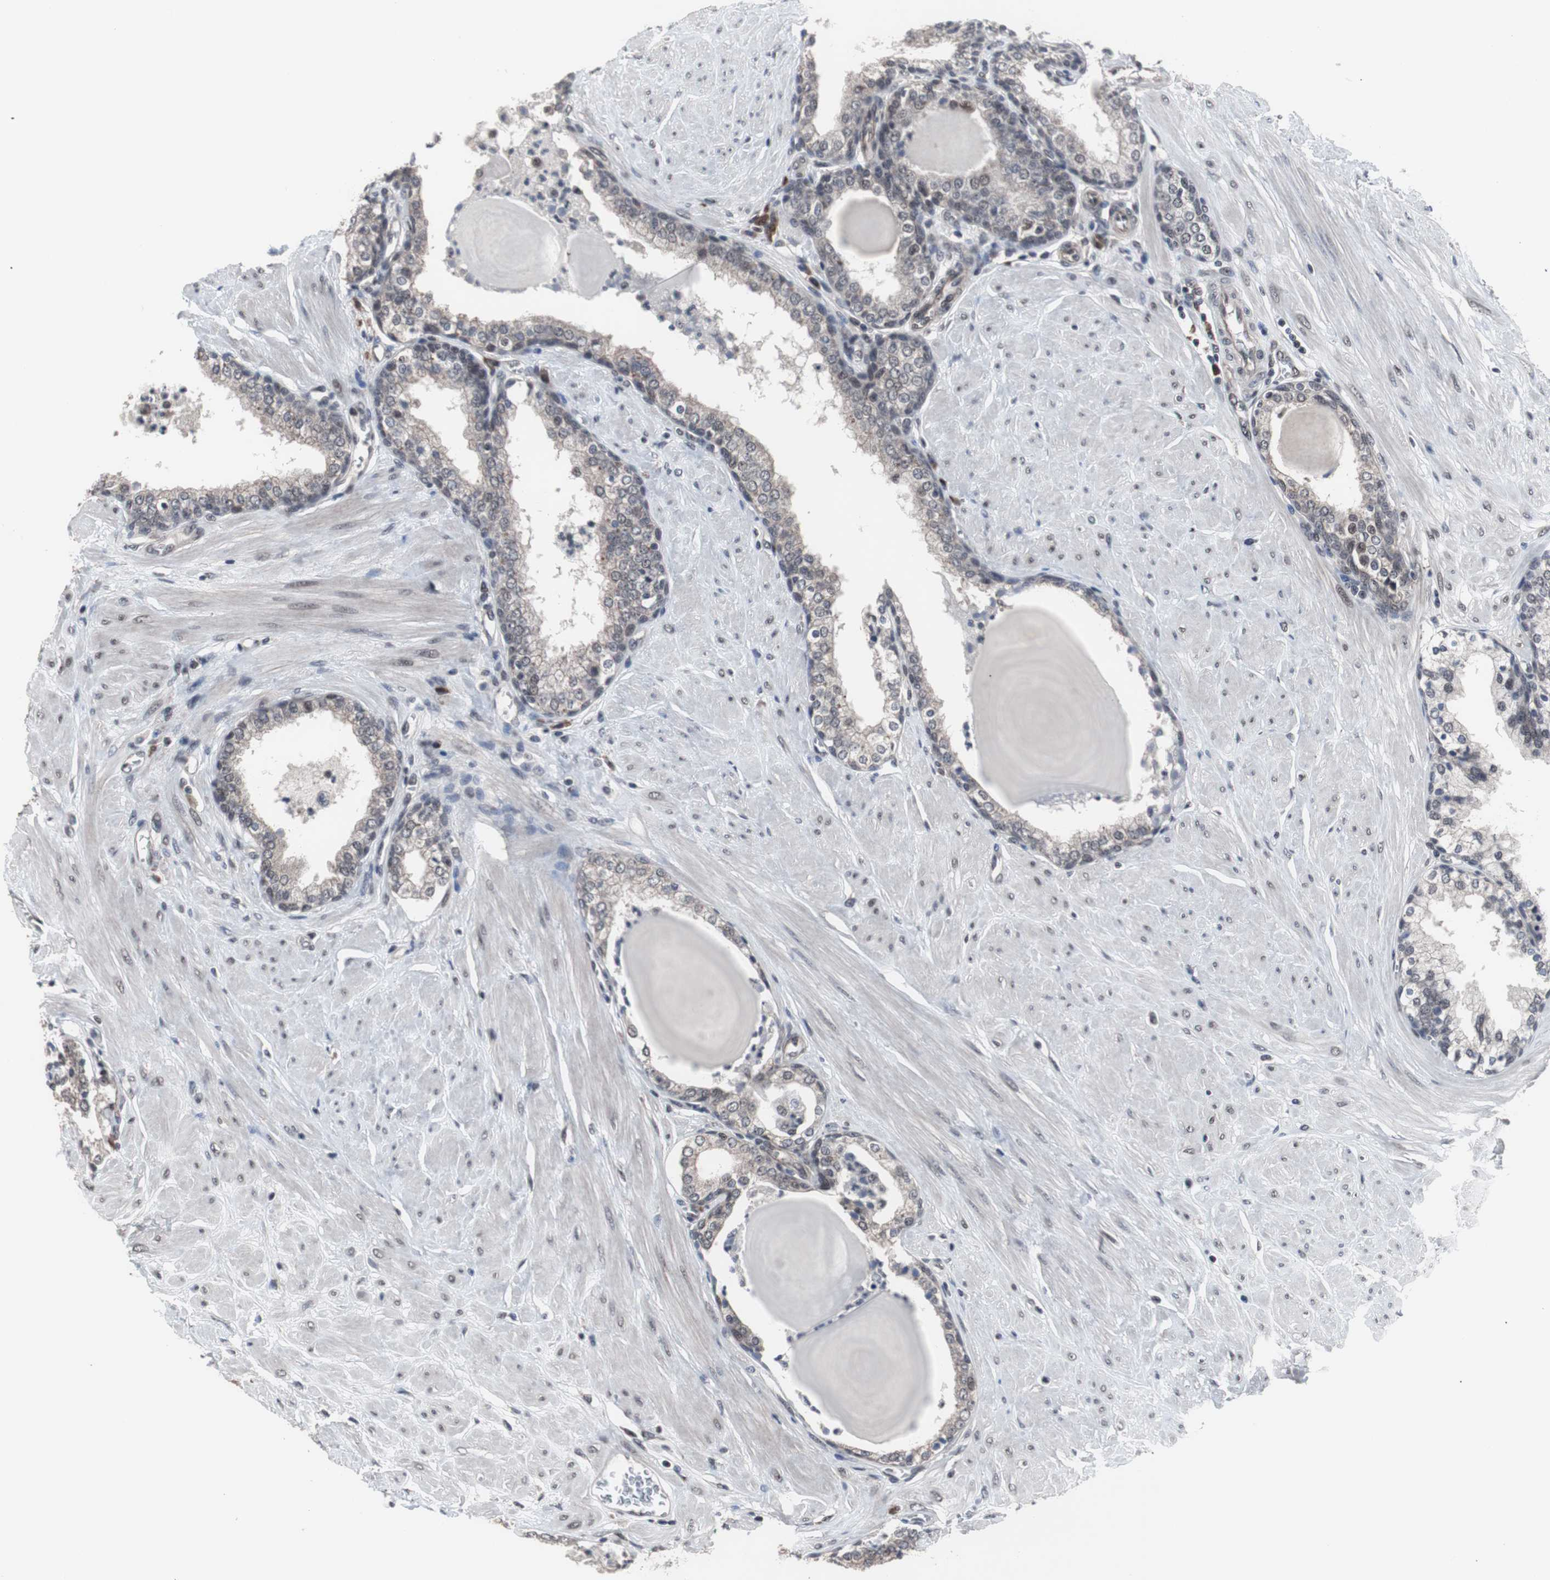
{"staining": {"intensity": "moderate", "quantity": "<25%", "location": "nuclear"}, "tissue": "prostate", "cell_type": "Glandular cells", "image_type": "normal", "snomed": [{"axis": "morphology", "description": "Normal tissue, NOS"}, {"axis": "topography", "description": "Prostate"}], "caption": "Immunohistochemistry (DAB) staining of unremarkable prostate exhibits moderate nuclear protein expression in about <25% of glandular cells.", "gene": "GTF2F2", "patient": {"sex": "male", "age": 51}}